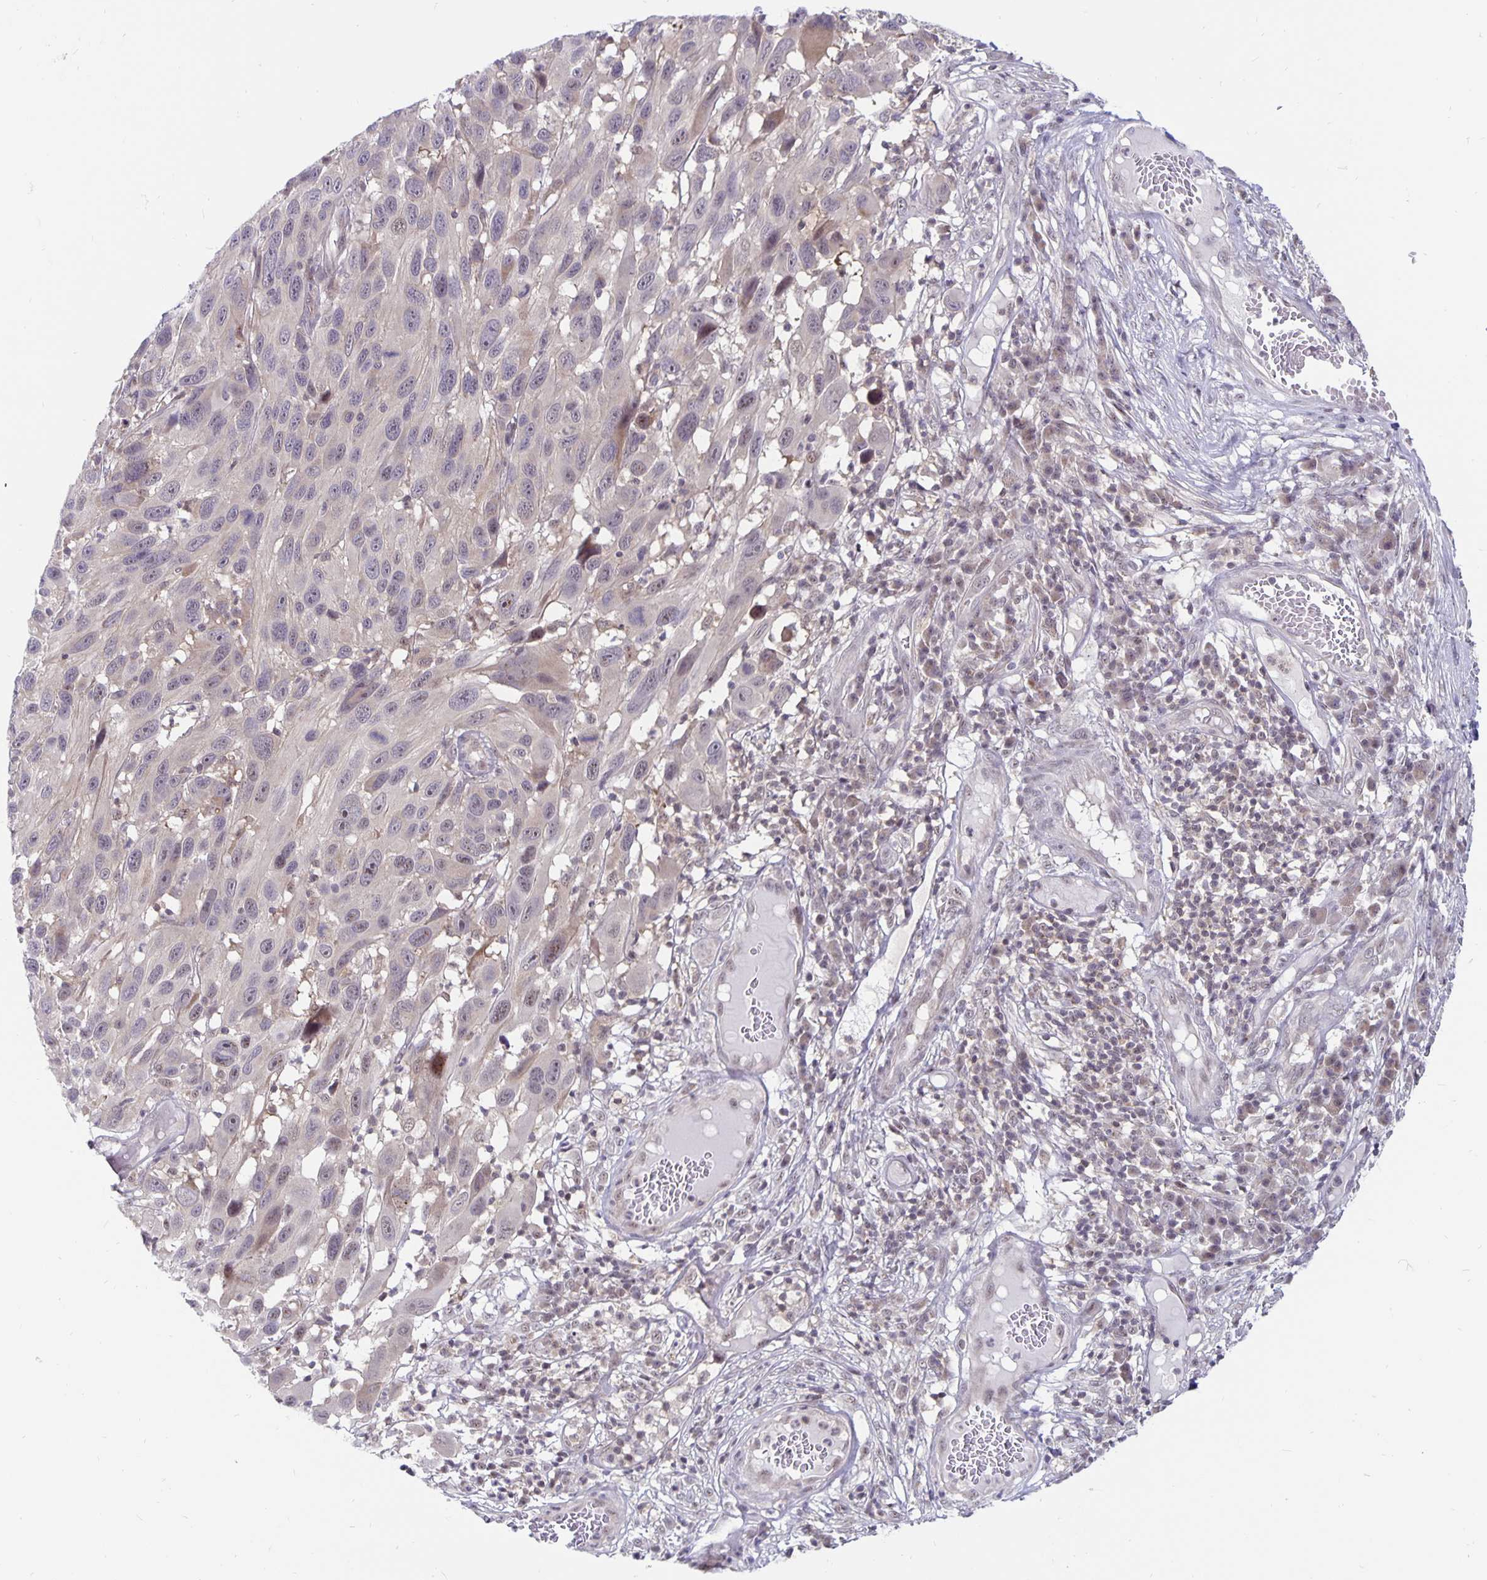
{"staining": {"intensity": "weak", "quantity": "<25%", "location": "nuclear"}, "tissue": "melanoma", "cell_type": "Tumor cells", "image_type": "cancer", "snomed": [{"axis": "morphology", "description": "Malignant melanoma, NOS"}, {"axis": "topography", "description": "Skin"}], "caption": "The histopathology image shows no staining of tumor cells in malignant melanoma.", "gene": "EXOC6B", "patient": {"sex": "male", "age": 53}}